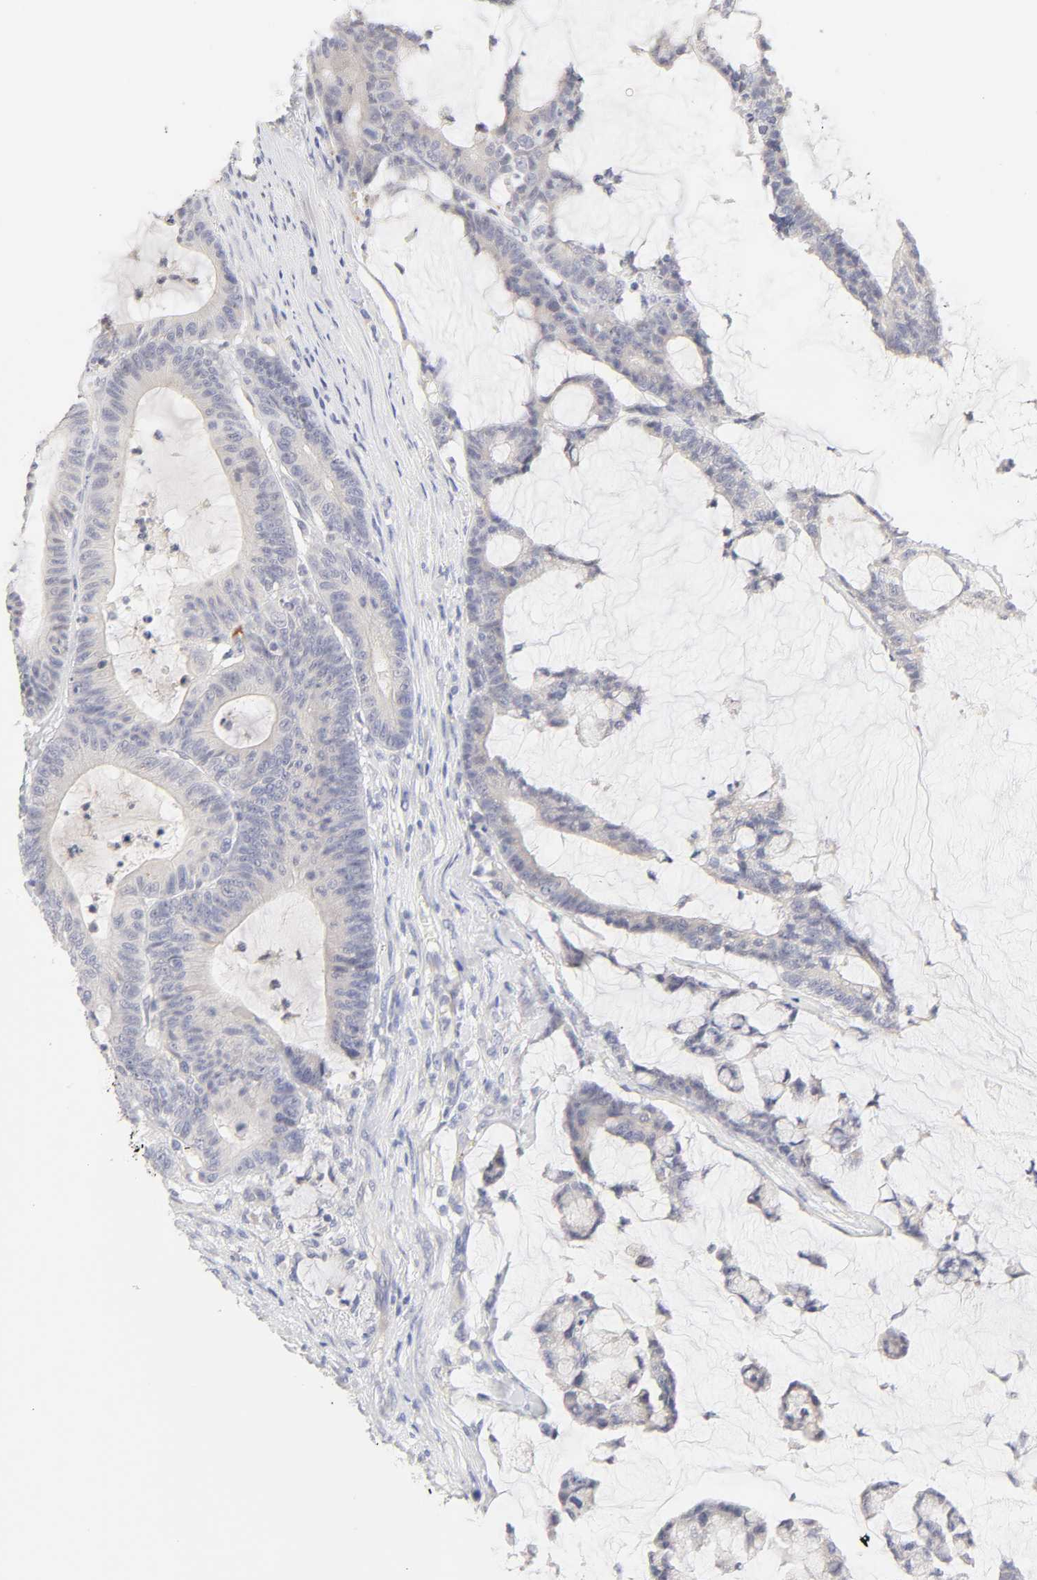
{"staining": {"intensity": "negative", "quantity": "none", "location": "none"}, "tissue": "colorectal cancer", "cell_type": "Tumor cells", "image_type": "cancer", "snomed": [{"axis": "morphology", "description": "Adenocarcinoma, NOS"}, {"axis": "topography", "description": "Colon"}], "caption": "High magnification brightfield microscopy of colorectal cancer stained with DAB (3,3'-diaminobenzidine) (brown) and counterstained with hematoxylin (blue): tumor cells show no significant positivity.", "gene": "CYP4B1", "patient": {"sex": "female", "age": 84}}